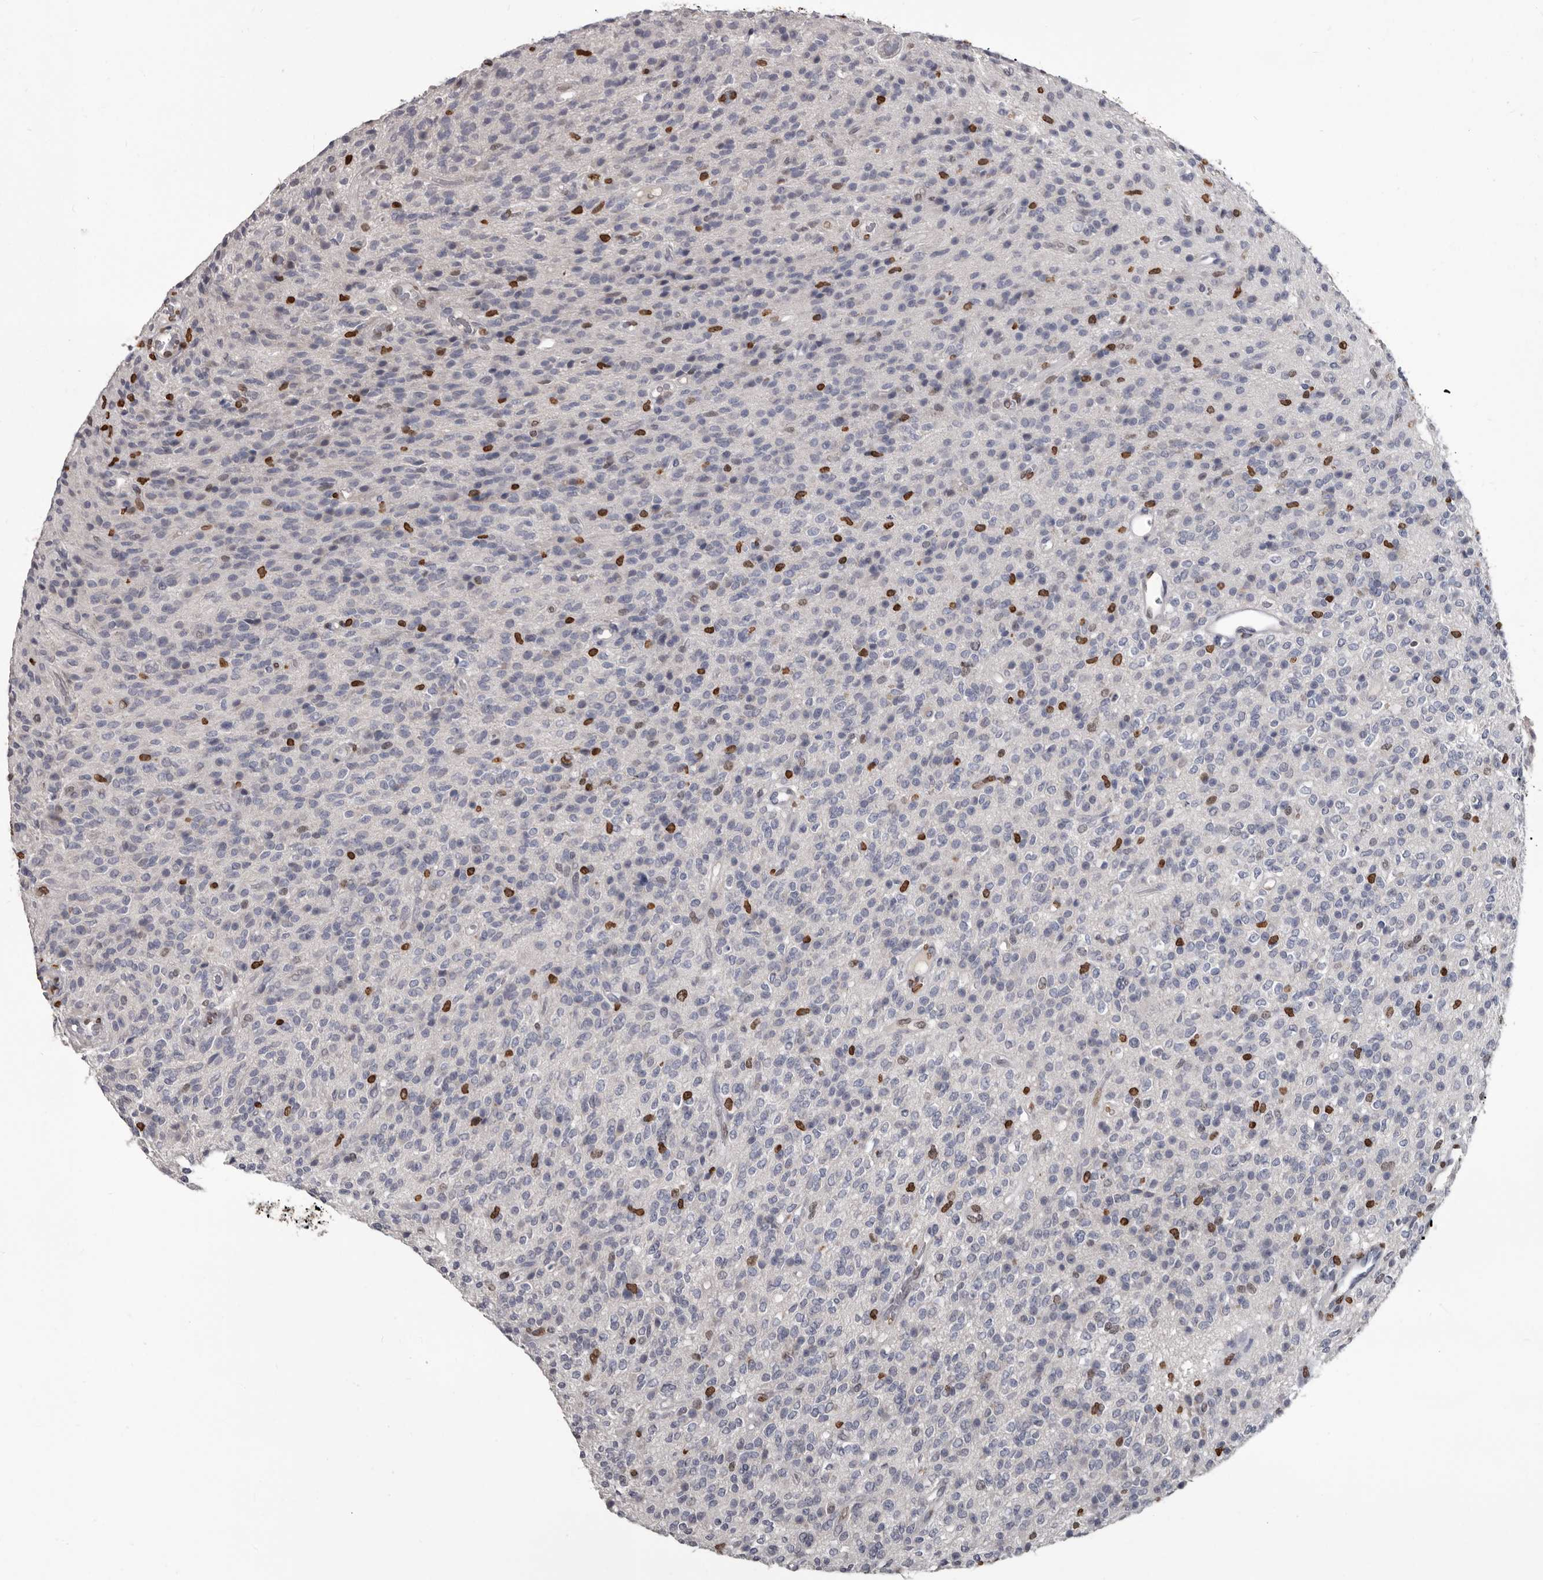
{"staining": {"intensity": "strong", "quantity": "<25%", "location": "nuclear"}, "tissue": "glioma", "cell_type": "Tumor cells", "image_type": "cancer", "snomed": [{"axis": "morphology", "description": "Glioma, malignant, High grade"}, {"axis": "topography", "description": "Brain"}], "caption": "Brown immunohistochemical staining in glioma exhibits strong nuclear expression in about <25% of tumor cells. (brown staining indicates protein expression, while blue staining denotes nuclei).", "gene": "AHR", "patient": {"sex": "male", "age": 34}}